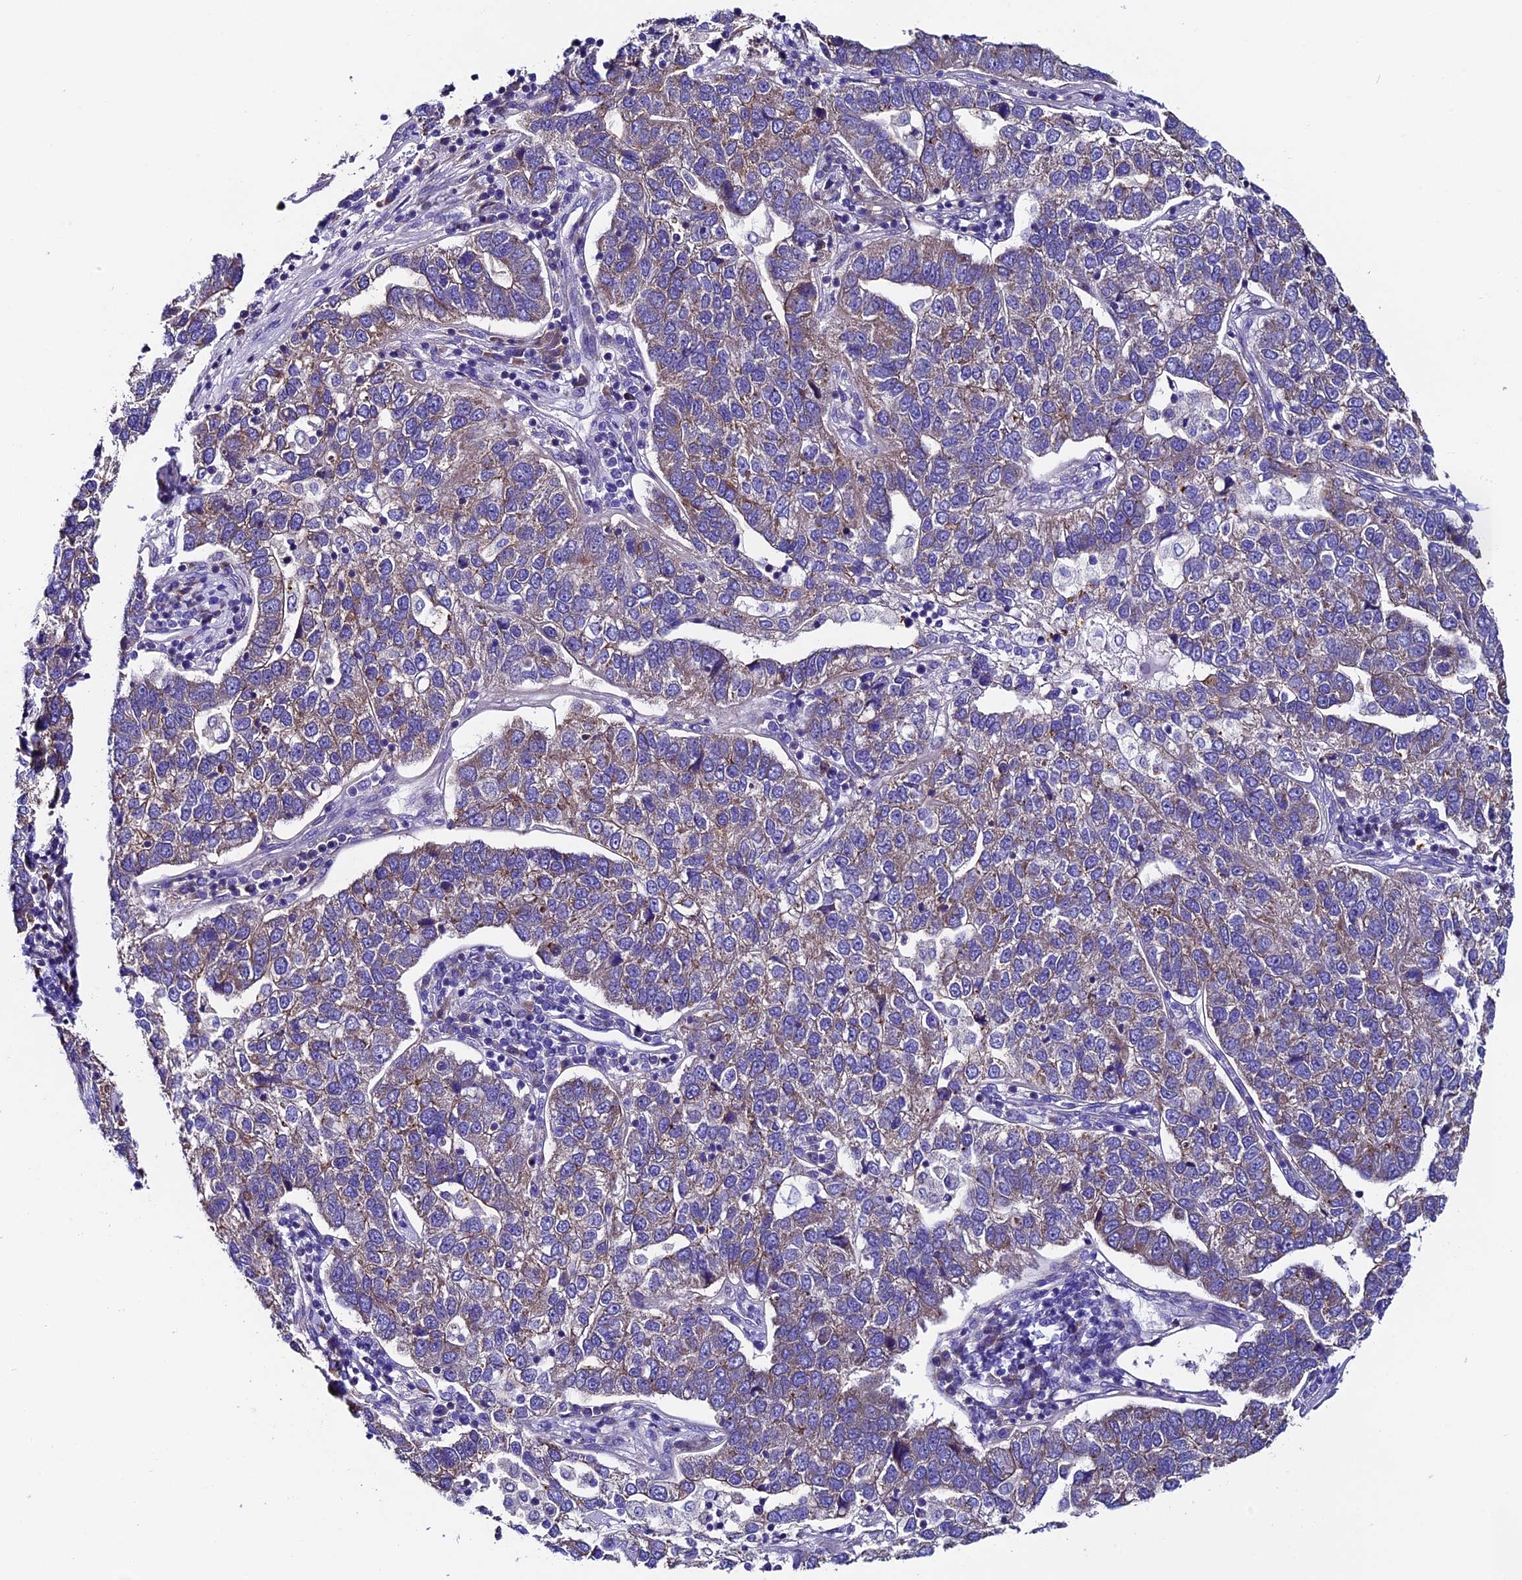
{"staining": {"intensity": "moderate", "quantity": ">75%", "location": "cytoplasmic/membranous"}, "tissue": "pancreatic cancer", "cell_type": "Tumor cells", "image_type": "cancer", "snomed": [{"axis": "morphology", "description": "Adenocarcinoma, NOS"}, {"axis": "topography", "description": "Pancreas"}], "caption": "Protein positivity by immunohistochemistry shows moderate cytoplasmic/membranous staining in about >75% of tumor cells in pancreatic adenocarcinoma. Using DAB (brown) and hematoxylin (blue) stains, captured at high magnification using brightfield microscopy.", "gene": "COMTD1", "patient": {"sex": "female", "age": 61}}